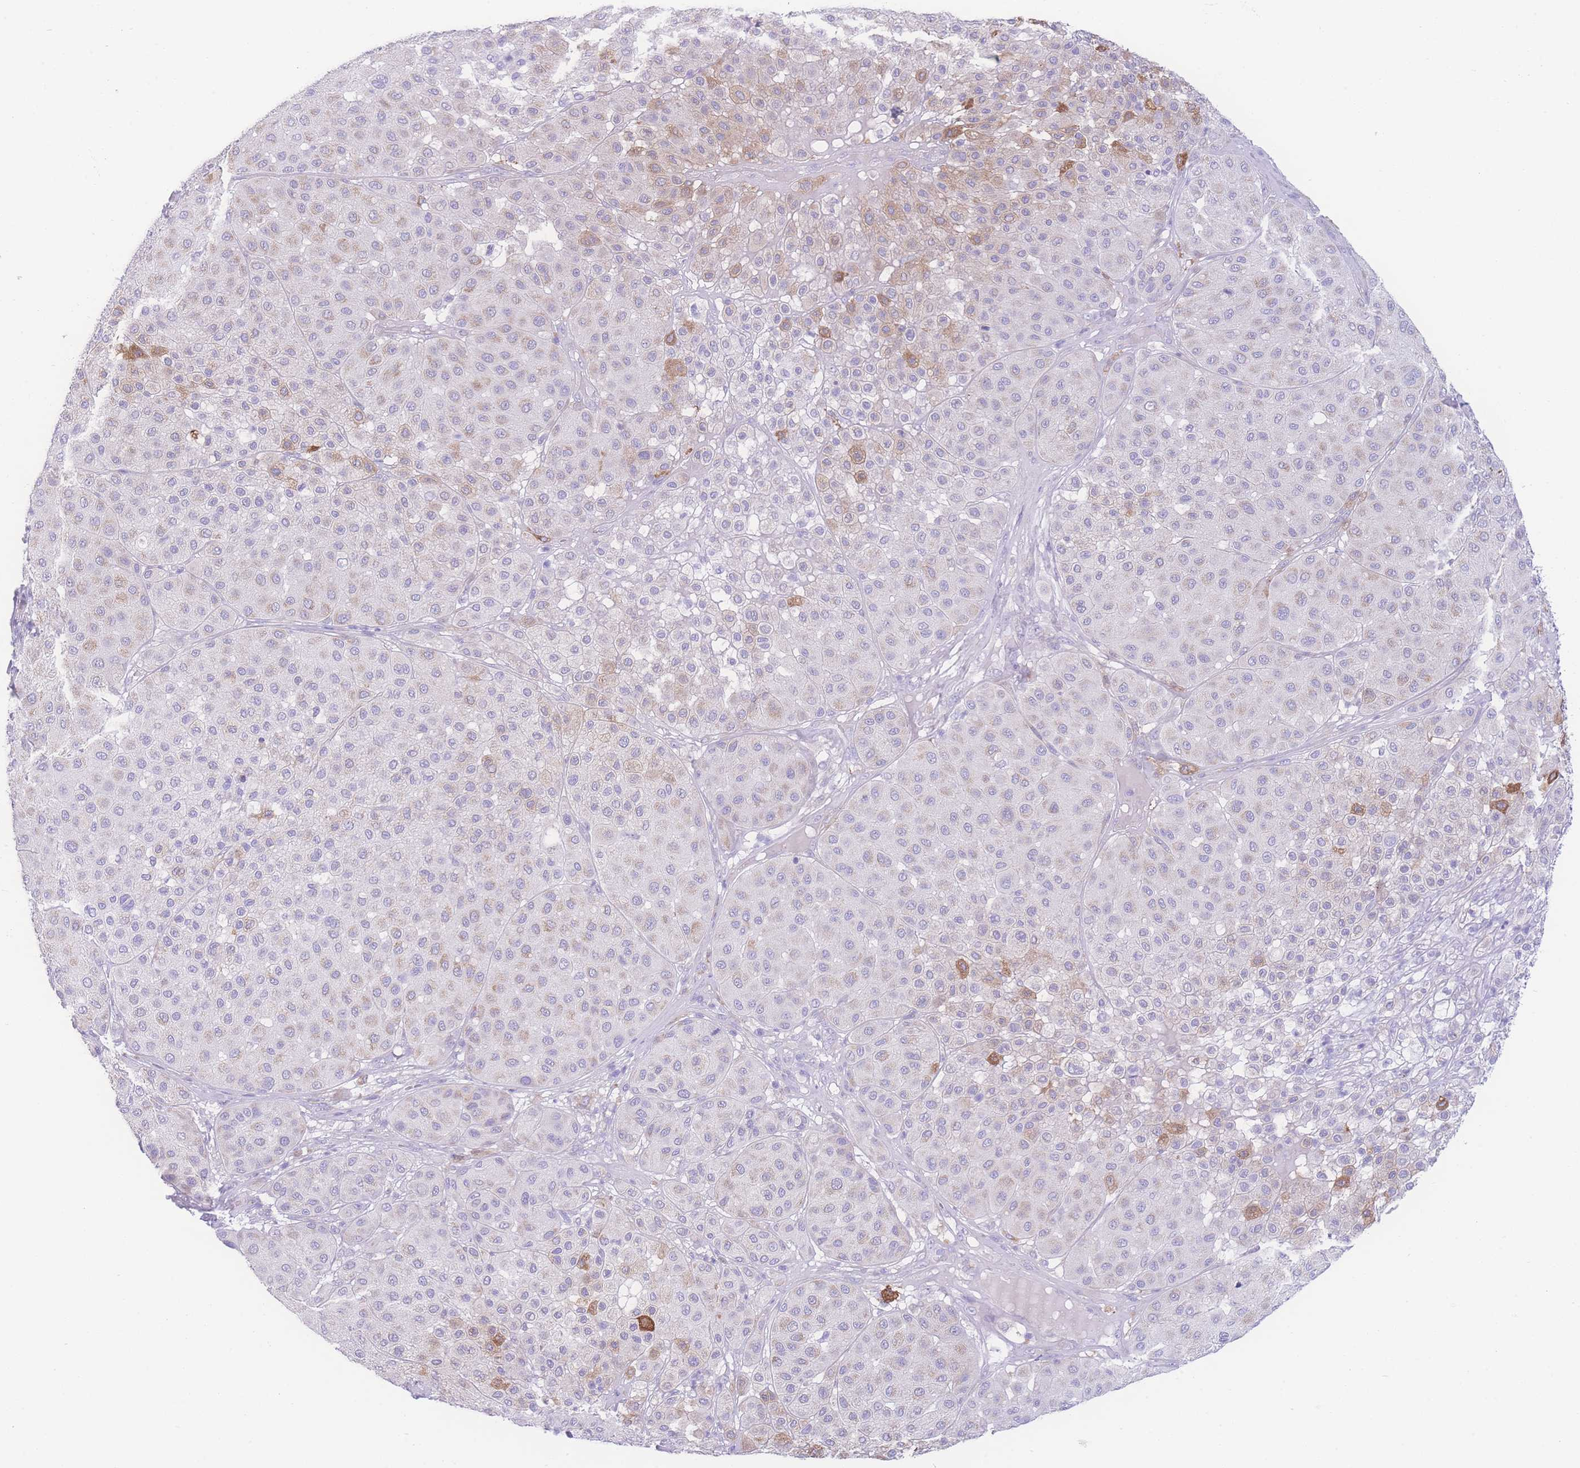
{"staining": {"intensity": "moderate", "quantity": "<25%", "location": "cytoplasmic/membranous"}, "tissue": "melanoma", "cell_type": "Tumor cells", "image_type": "cancer", "snomed": [{"axis": "morphology", "description": "Malignant melanoma, Metastatic site"}, {"axis": "topography", "description": "Smooth muscle"}], "caption": "Immunohistochemistry (IHC) image of neoplastic tissue: human malignant melanoma (metastatic site) stained using immunohistochemistry displays low levels of moderate protein expression localized specifically in the cytoplasmic/membranous of tumor cells, appearing as a cytoplasmic/membranous brown color.", "gene": "NBEAL1", "patient": {"sex": "male", "age": 41}}